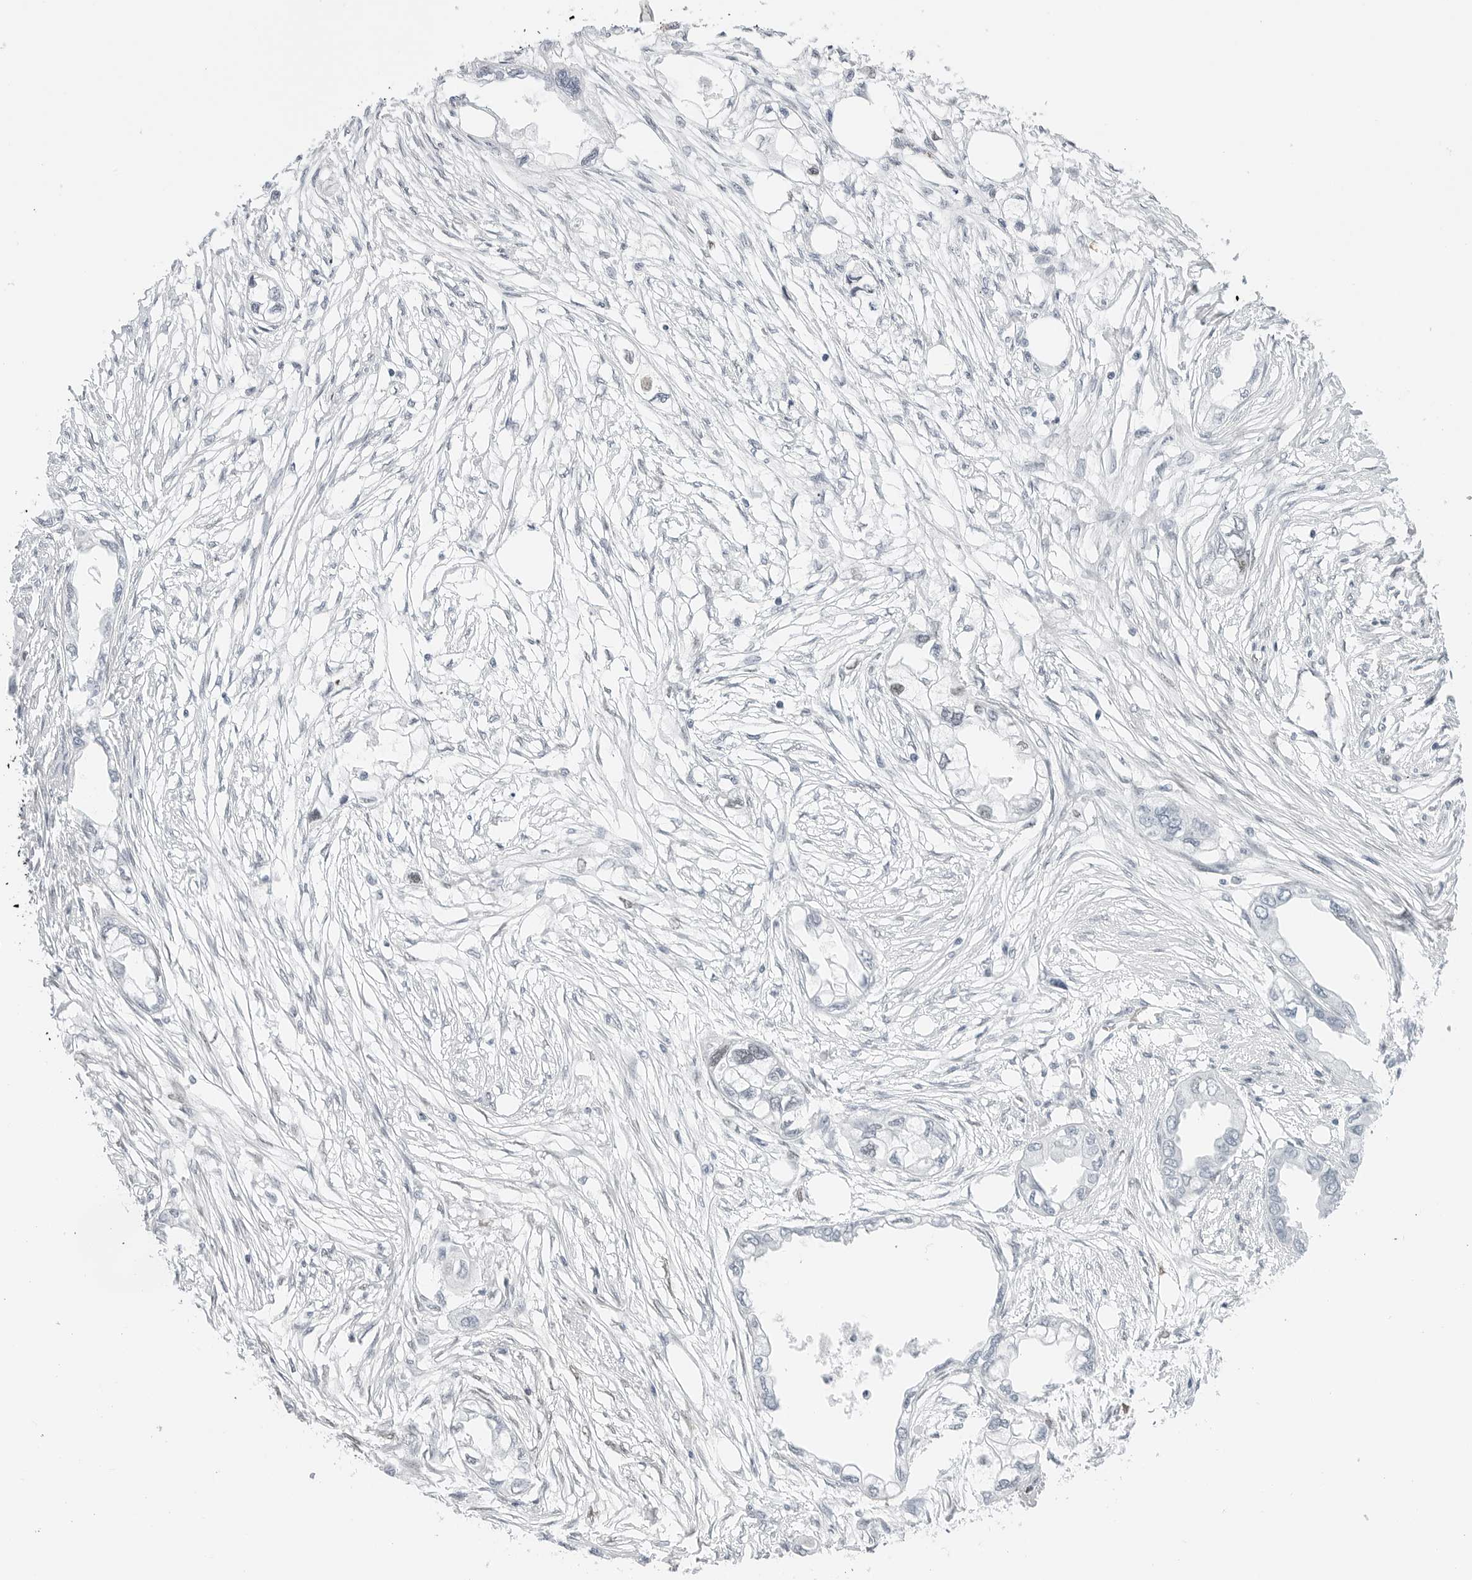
{"staining": {"intensity": "negative", "quantity": "none", "location": "none"}, "tissue": "endometrial cancer", "cell_type": "Tumor cells", "image_type": "cancer", "snomed": [{"axis": "morphology", "description": "Adenocarcinoma, NOS"}, {"axis": "morphology", "description": "Adenocarcinoma, metastatic, NOS"}, {"axis": "topography", "description": "Adipose tissue"}, {"axis": "topography", "description": "Endometrium"}], "caption": "There is no significant staining in tumor cells of endometrial metastatic adenocarcinoma.", "gene": "SPIDR", "patient": {"sex": "female", "age": 67}}